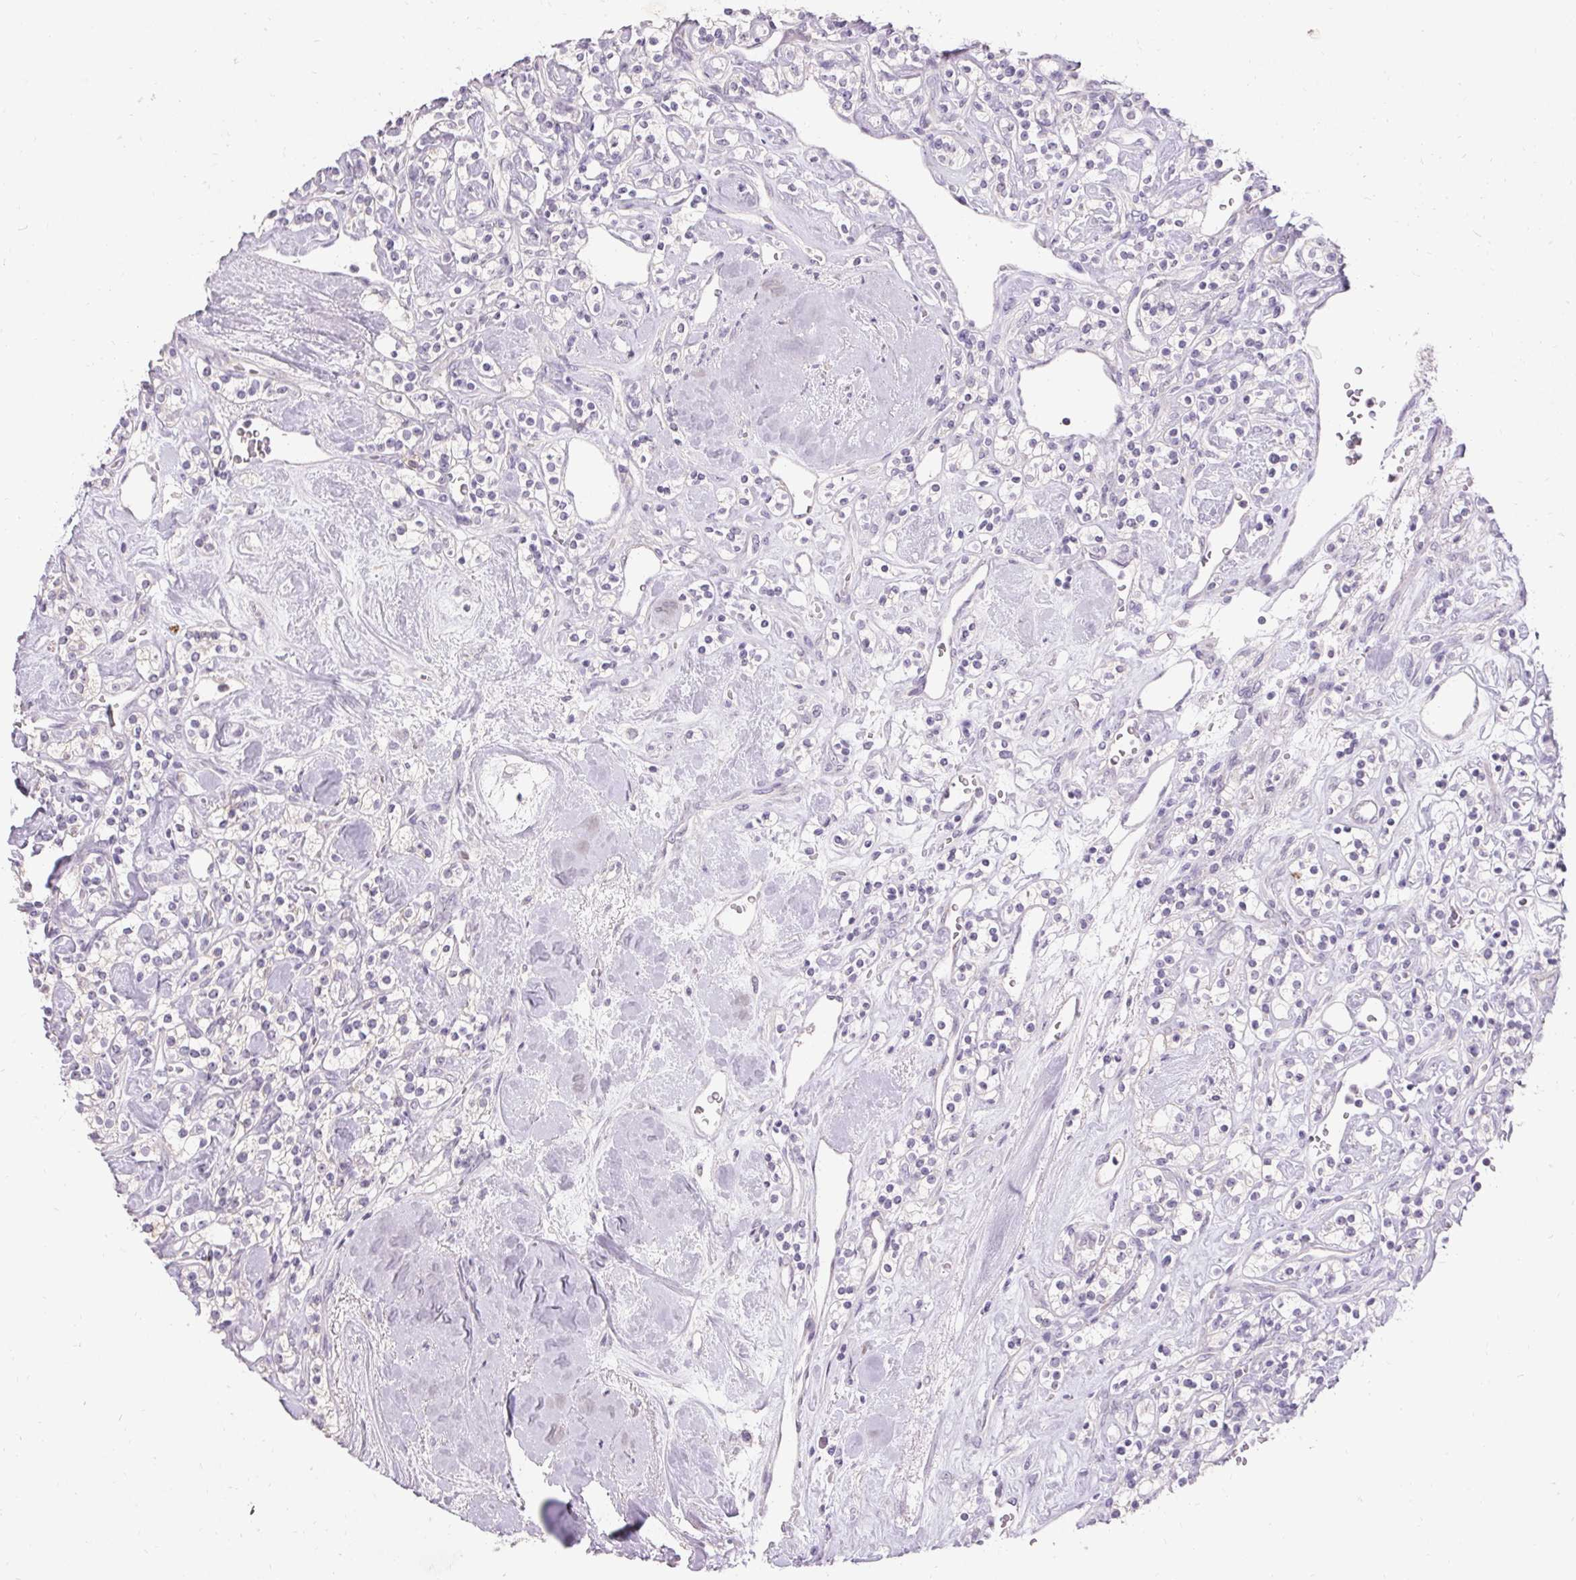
{"staining": {"intensity": "moderate", "quantity": "<25%", "location": "cytoplasmic/membranous"}, "tissue": "renal cancer", "cell_type": "Tumor cells", "image_type": "cancer", "snomed": [{"axis": "morphology", "description": "Adenocarcinoma, NOS"}, {"axis": "topography", "description": "Kidney"}], "caption": "Adenocarcinoma (renal) stained for a protein (brown) exhibits moderate cytoplasmic/membranous positive positivity in about <25% of tumor cells.", "gene": "HSD17B3", "patient": {"sex": "male", "age": 77}}